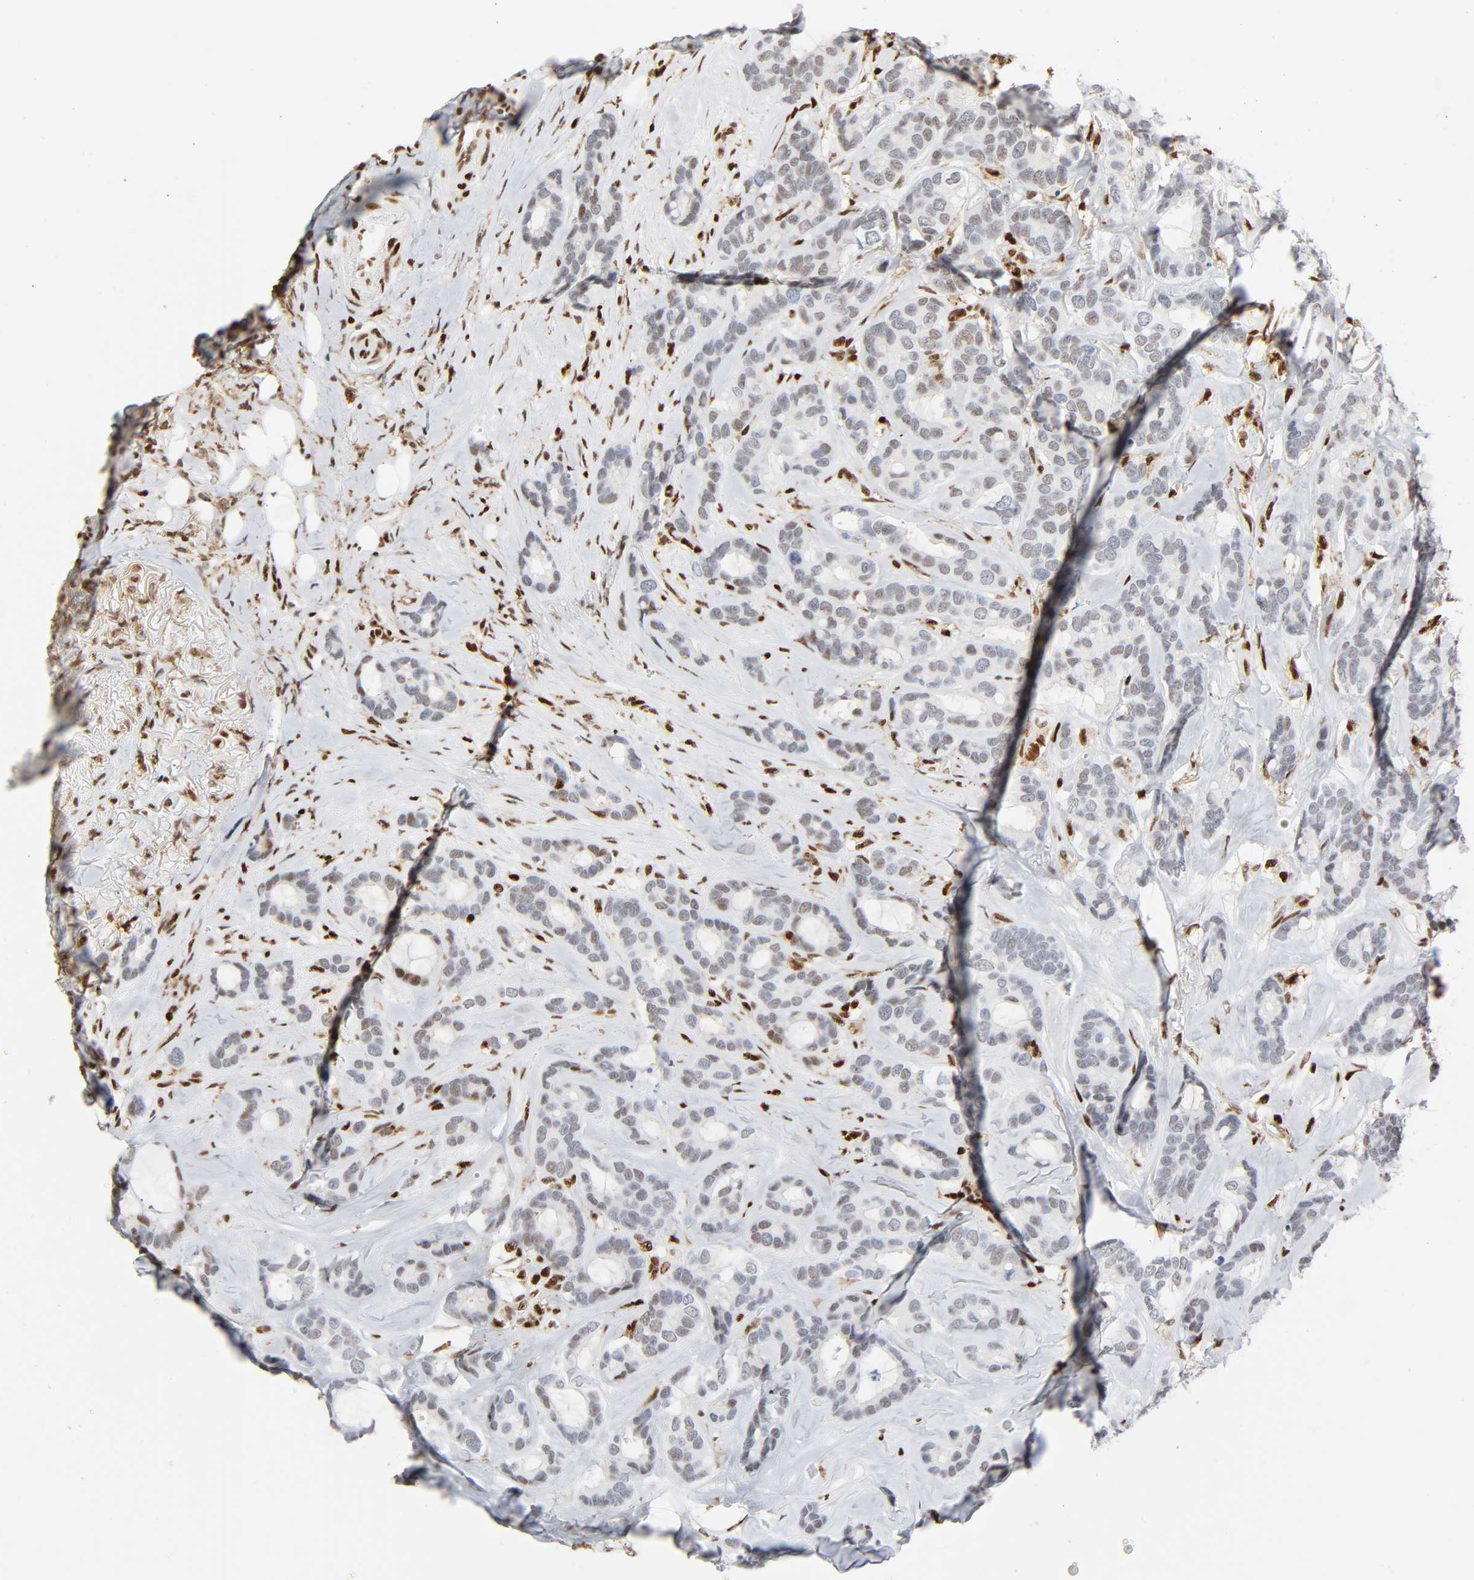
{"staining": {"intensity": "weak", "quantity": "<25%", "location": "nuclear"}, "tissue": "breast cancer", "cell_type": "Tumor cells", "image_type": "cancer", "snomed": [{"axis": "morphology", "description": "Duct carcinoma"}, {"axis": "topography", "description": "Breast"}], "caption": "IHC image of neoplastic tissue: human invasive ductal carcinoma (breast) stained with DAB exhibits no significant protein staining in tumor cells.", "gene": "WAS", "patient": {"sex": "female", "age": 87}}